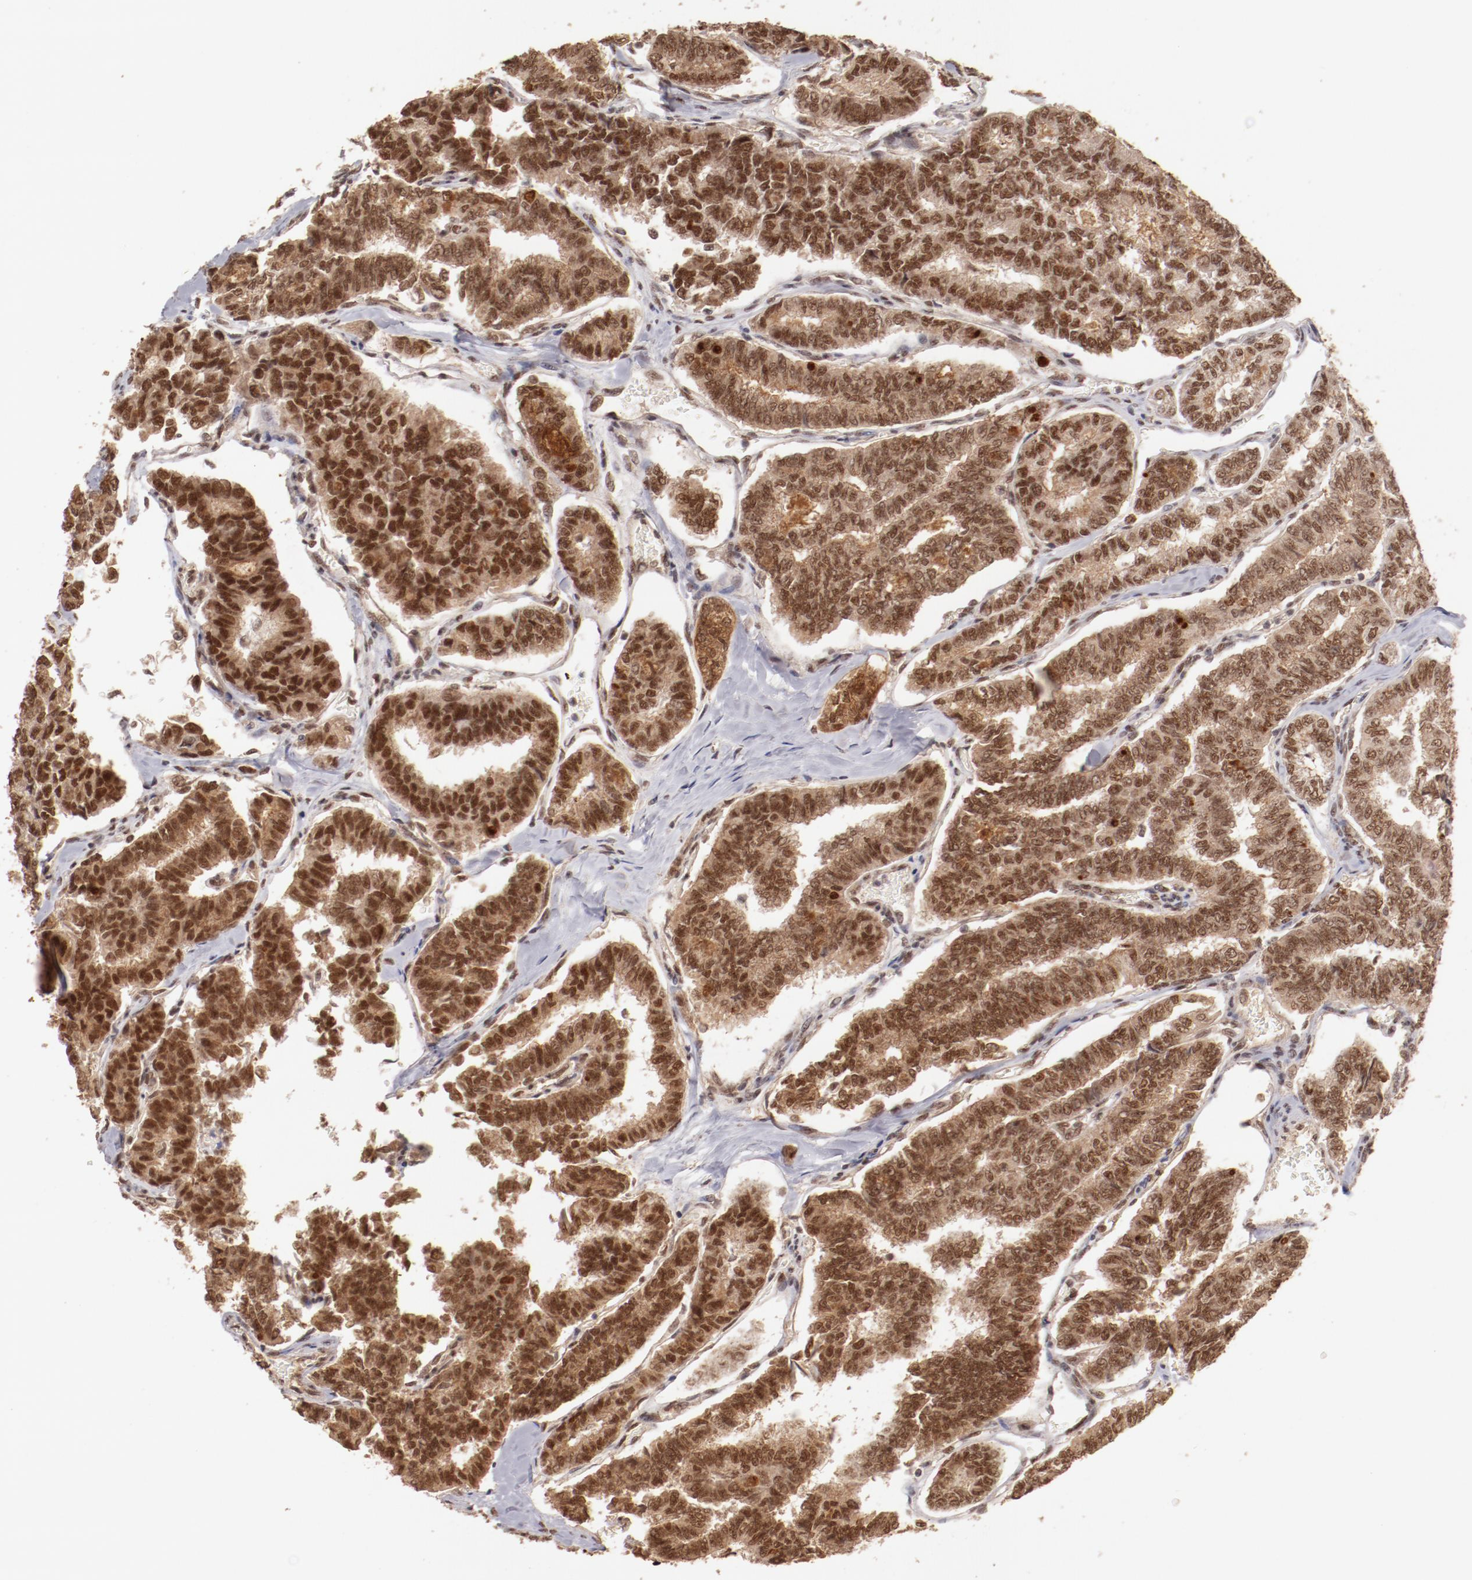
{"staining": {"intensity": "strong", "quantity": ">75%", "location": "cytoplasmic/membranous,nuclear"}, "tissue": "thyroid cancer", "cell_type": "Tumor cells", "image_type": "cancer", "snomed": [{"axis": "morphology", "description": "Papillary adenocarcinoma, NOS"}, {"axis": "topography", "description": "Thyroid gland"}], "caption": "Papillary adenocarcinoma (thyroid) stained with a protein marker demonstrates strong staining in tumor cells.", "gene": "CLOCK", "patient": {"sex": "female", "age": 35}}